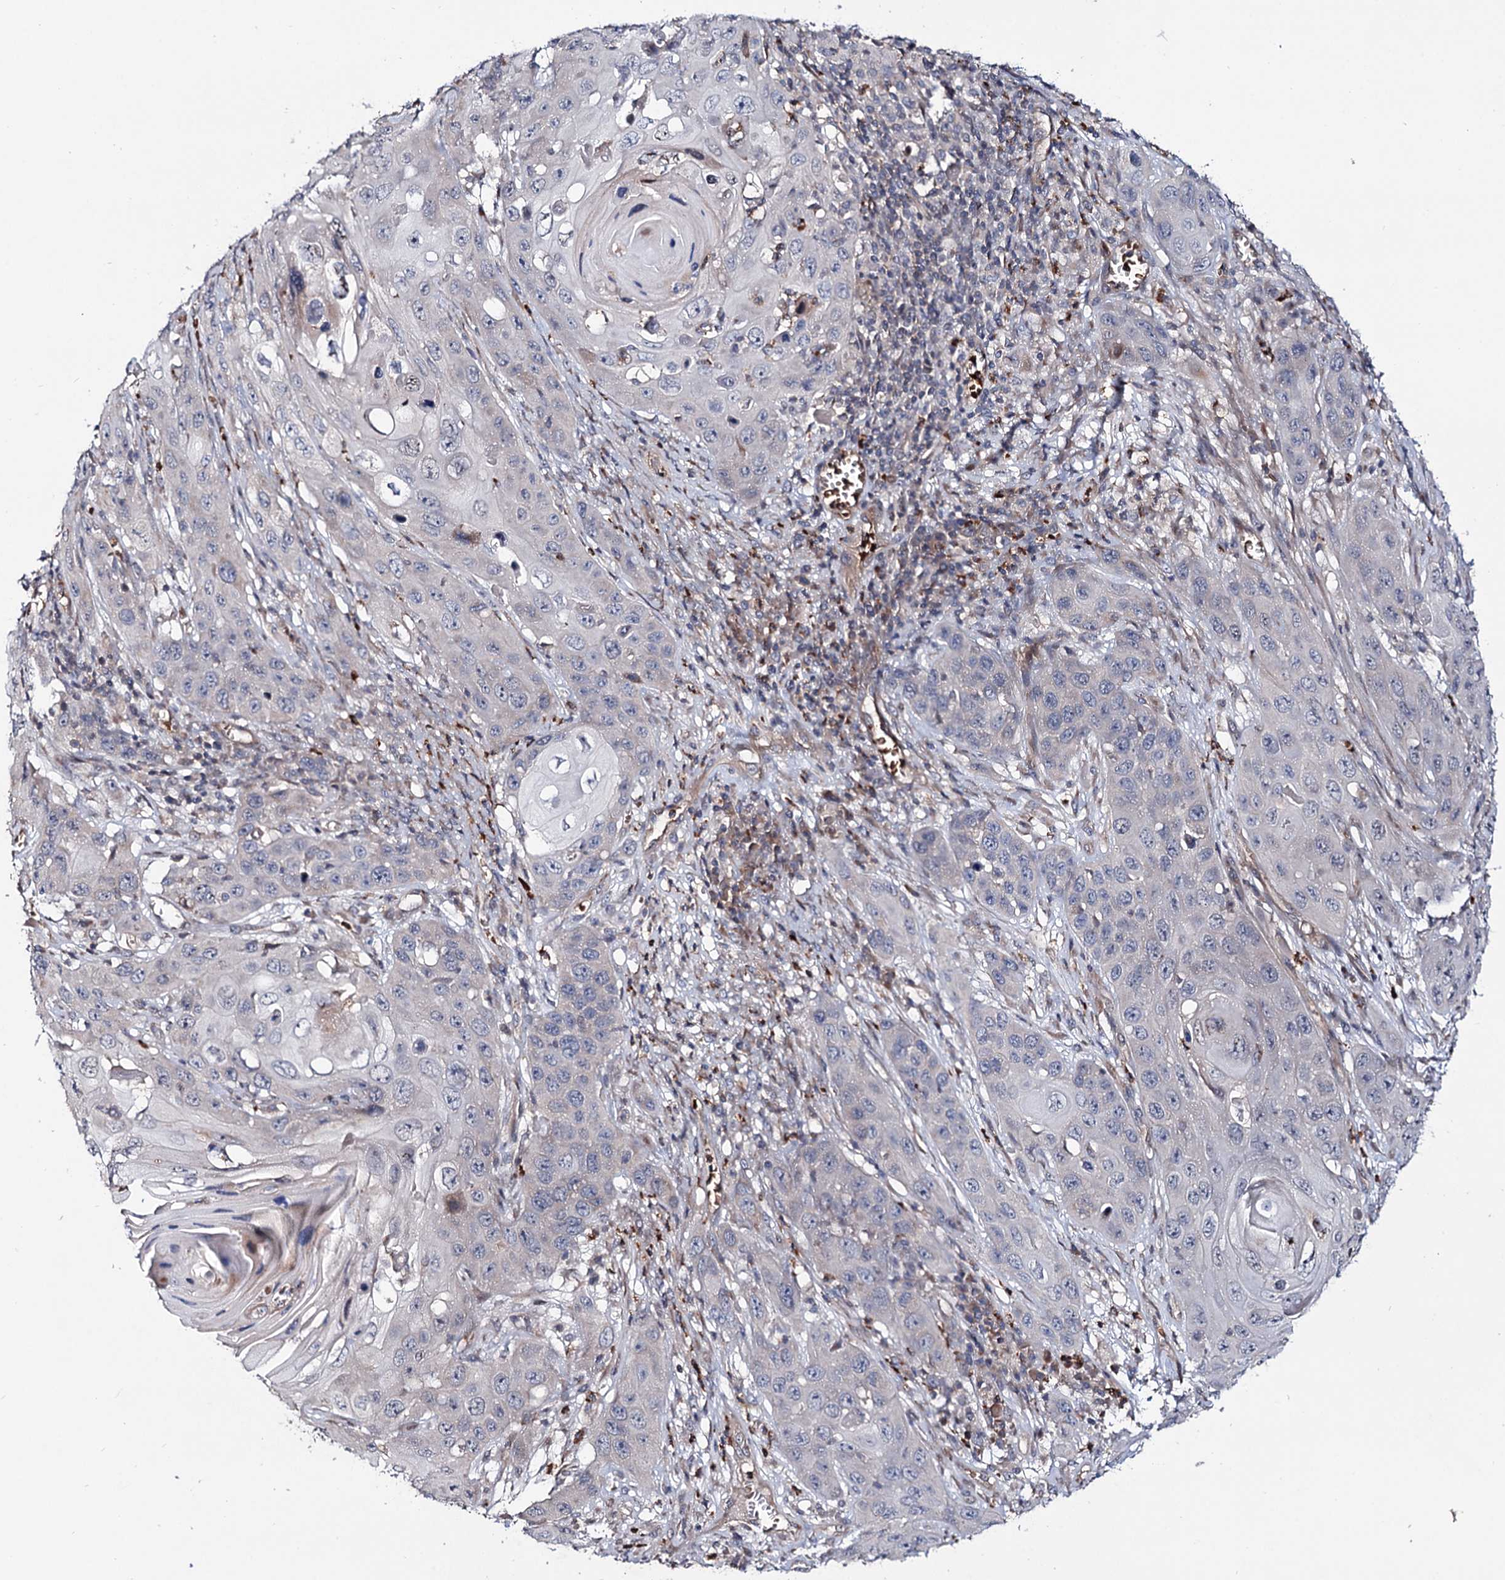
{"staining": {"intensity": "negative", "quantity": "none", "location": "none"}, "tissue": "skin cancer", "cell_type": "Tumor cells", "image_type": "cancer", "snomed": [{"axis": "morphology", "description": "Squamous cell carcinoma, NOS"}, {"axis": "topography", "description": "Skin"}], "caption": "This is an immunohistochemistry (IHC) image of squamous cell carcinoma (skin). There is no expression in tumor cells.", "gene": "PTDSS2", "patient": {"sex": "male", "age": 55}}